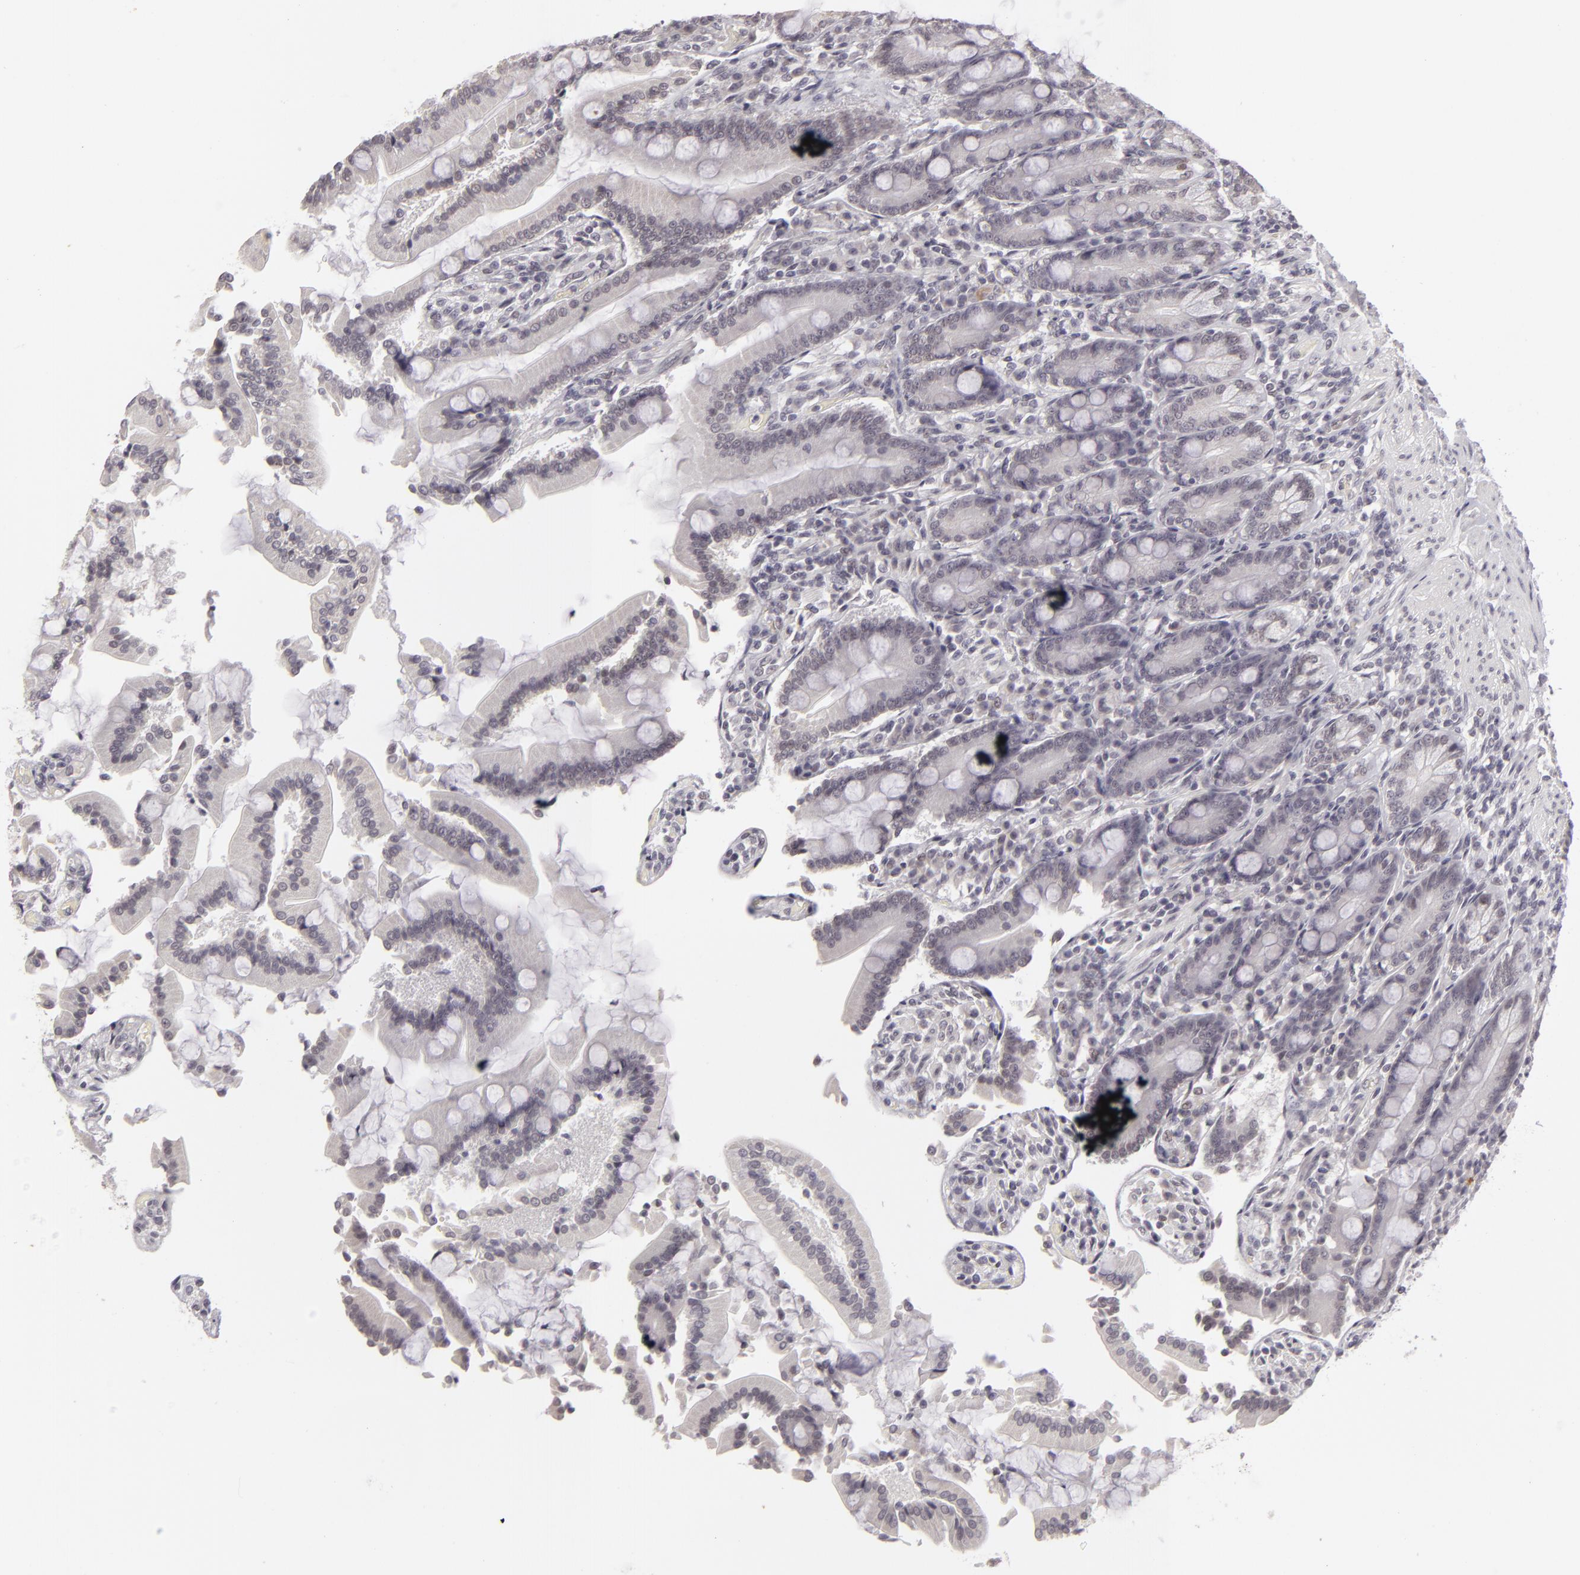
{"staining": {"intensity": "negative", "quantity": "none", "location": "none"}, "tissue": "duodenum", "cell_type": "Glandular cells", "image_type": "normal", "snomed": [{"axis": "morphology", "description": "Normal tissue, NOS"}, {"axis": "topography", "description": "Duodenum"}], "caption": "IHC image of normal duodenum stained for a protein (brown), which shows no positivity in glandular cells. Nuclei are stained in blue.", "gene": "SIX1", "patient": {"sex": "female", "age": 64}}